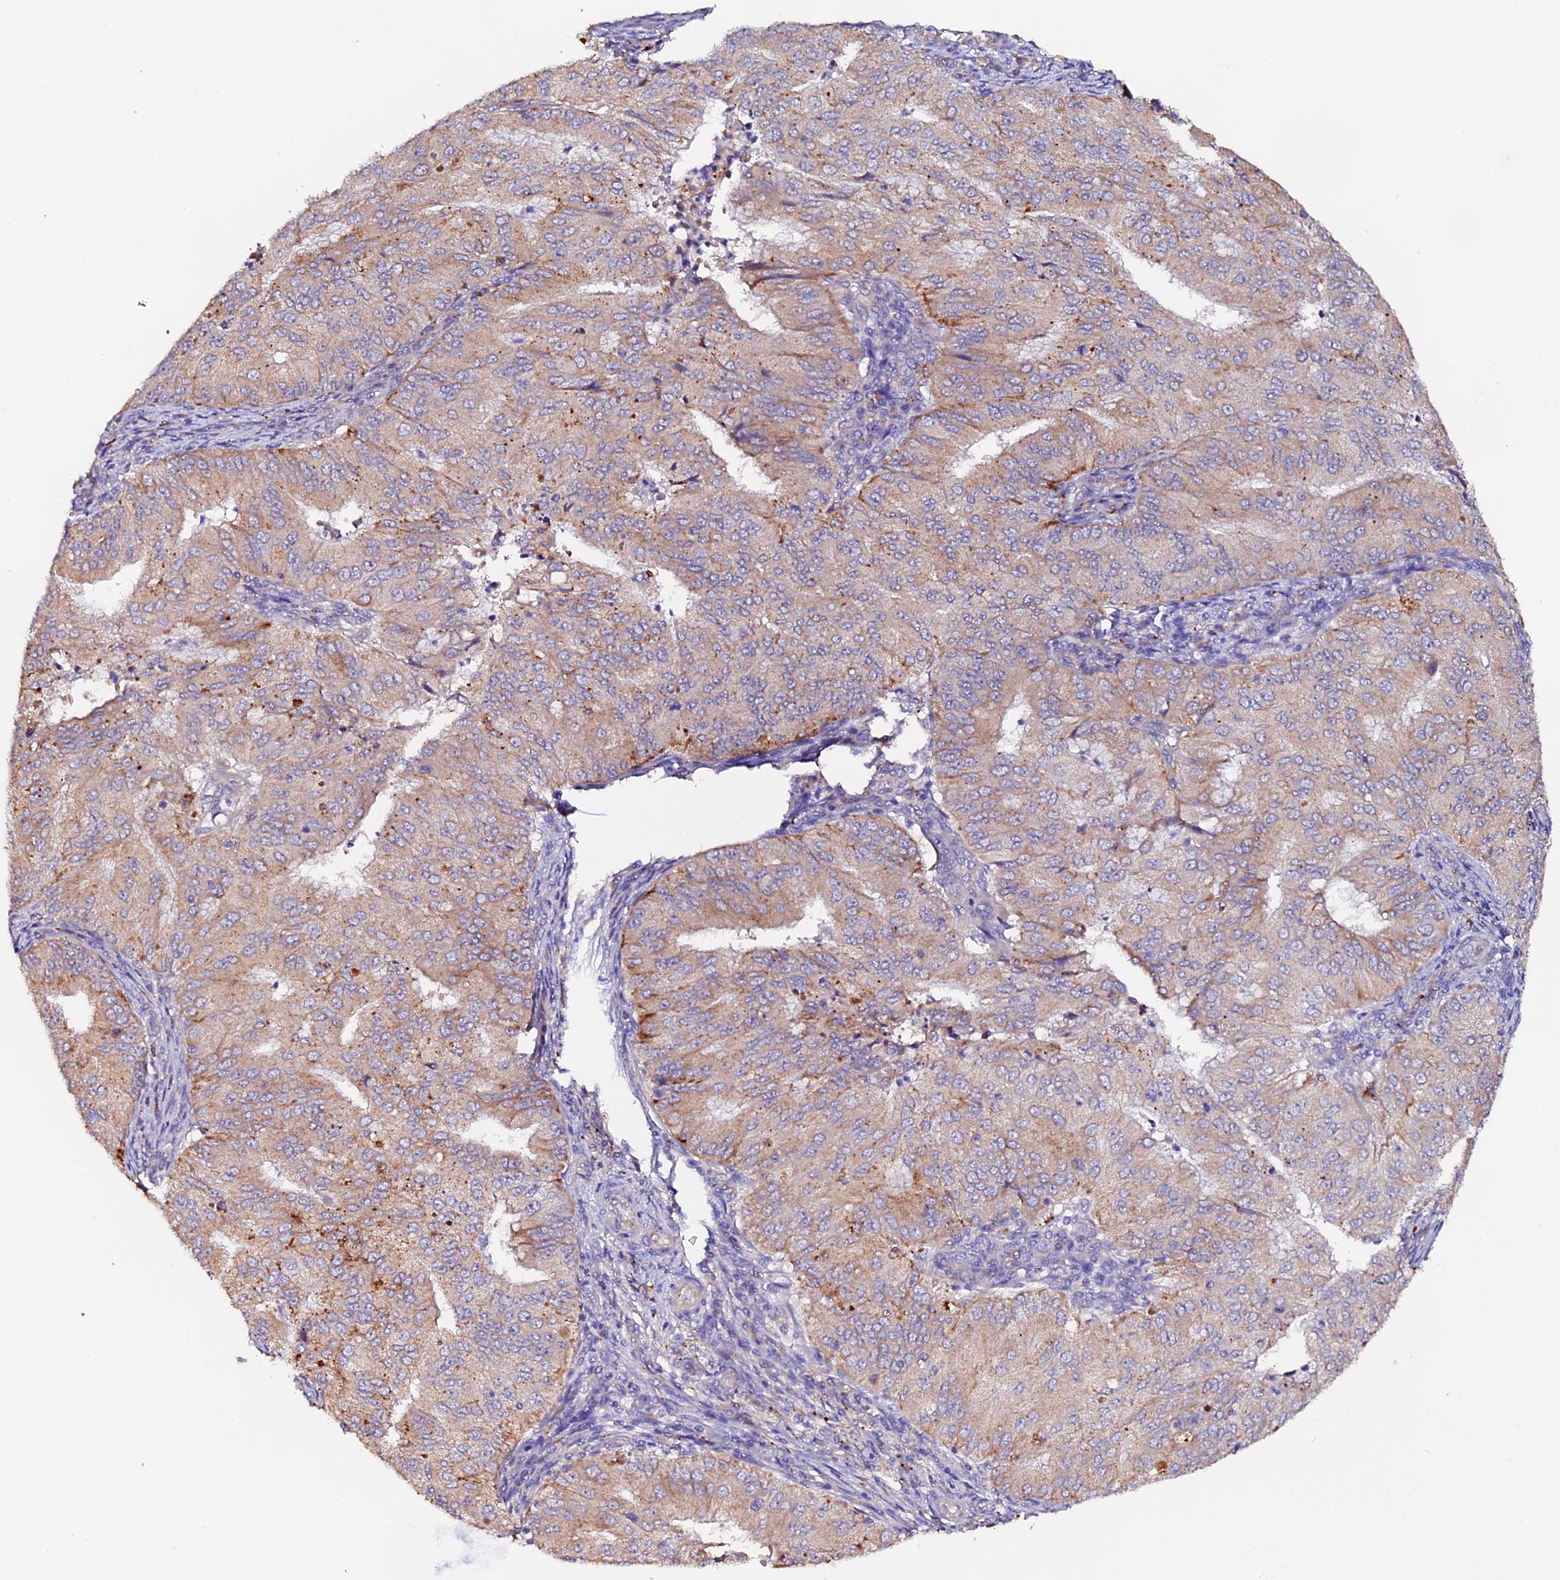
{"staining": {"intensity": "weak", "quantity": "25%-75%", "location": "cytoplasmic/membranous"}, "tissue": "endometrial cancer", "cell_type": "Tumor cells", "image_type": "cancer", "snomed": [{"axis": "morphology", "description": "Adenocarcinoma, NOS"}, {"axis": "topography", "description": "Endometrium"}], "caption": "Brown immunohistochemical staining in human endometrial cancer shows weak cytoplasmic/membranous positivity in approximately 25%-75% of tumor cells. (Stains: DAB in brown, nuclei in blue, Microscopy: brightfield microscopy at high magnification).", "gene": "CLN5", "patient": {"sex": "female", "age": 50}}